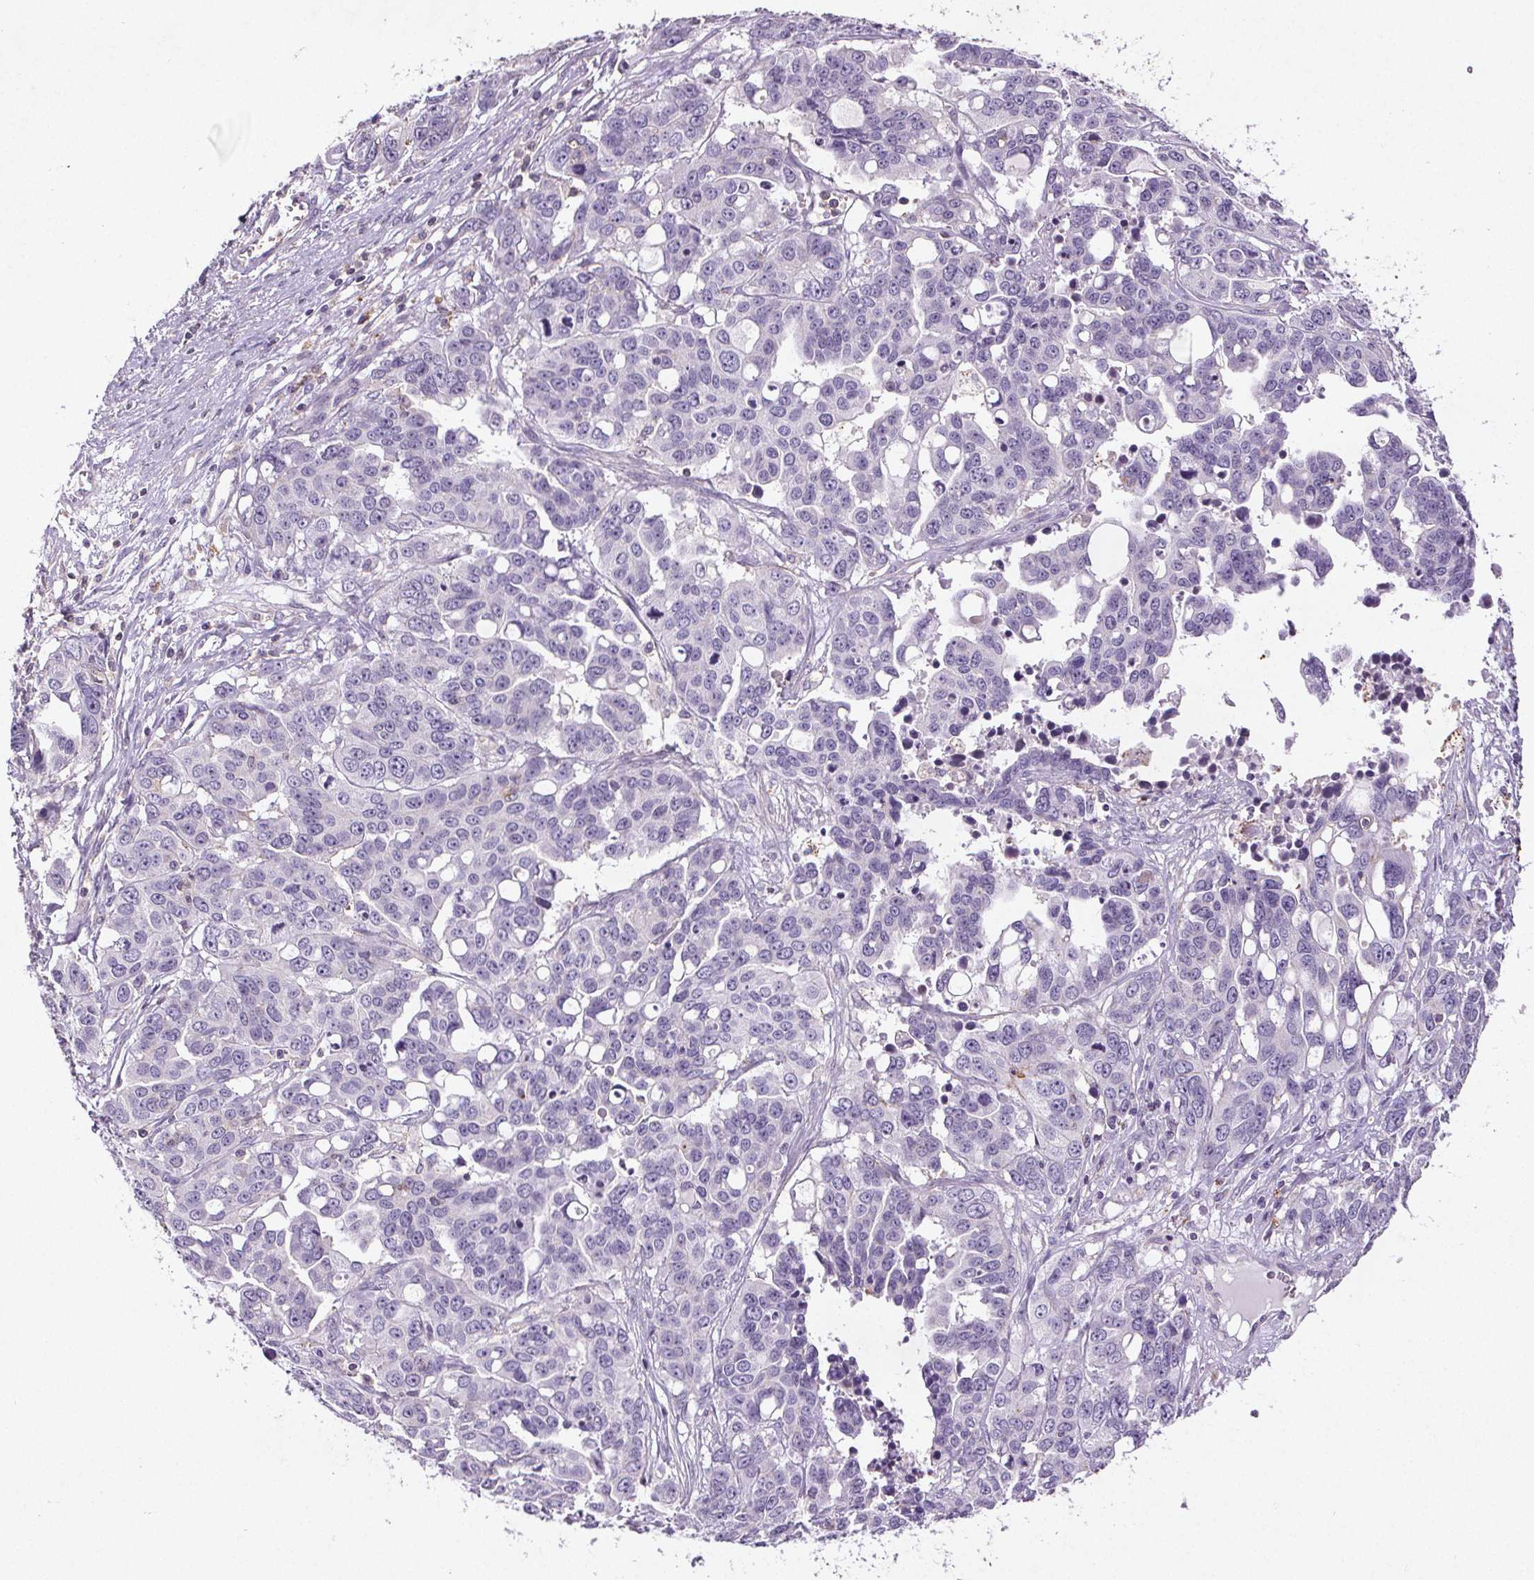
{"staining": {"intensity": "negative", "quantity": "none", "location": "none"}, "tissue": "ovarian cancer", "cell_type": "Tumor cells", "image_type": "cancer", "snomed": [{"axis": "morphology", "description": "Carcinoma, endometroid"}, {"axis": "topography", "description": "Ovary"}], "caption": "Tumor cells are negative for protein expression in human ovarian cancer (endometroid carcinoma). Brightfield microscopy of immunohistochemistry stained with DAB (brown) and hematoxylin (blue), captured at high magnification.", "gene": "C19orf84", "patient": {"sex": "female", "age": 78}}